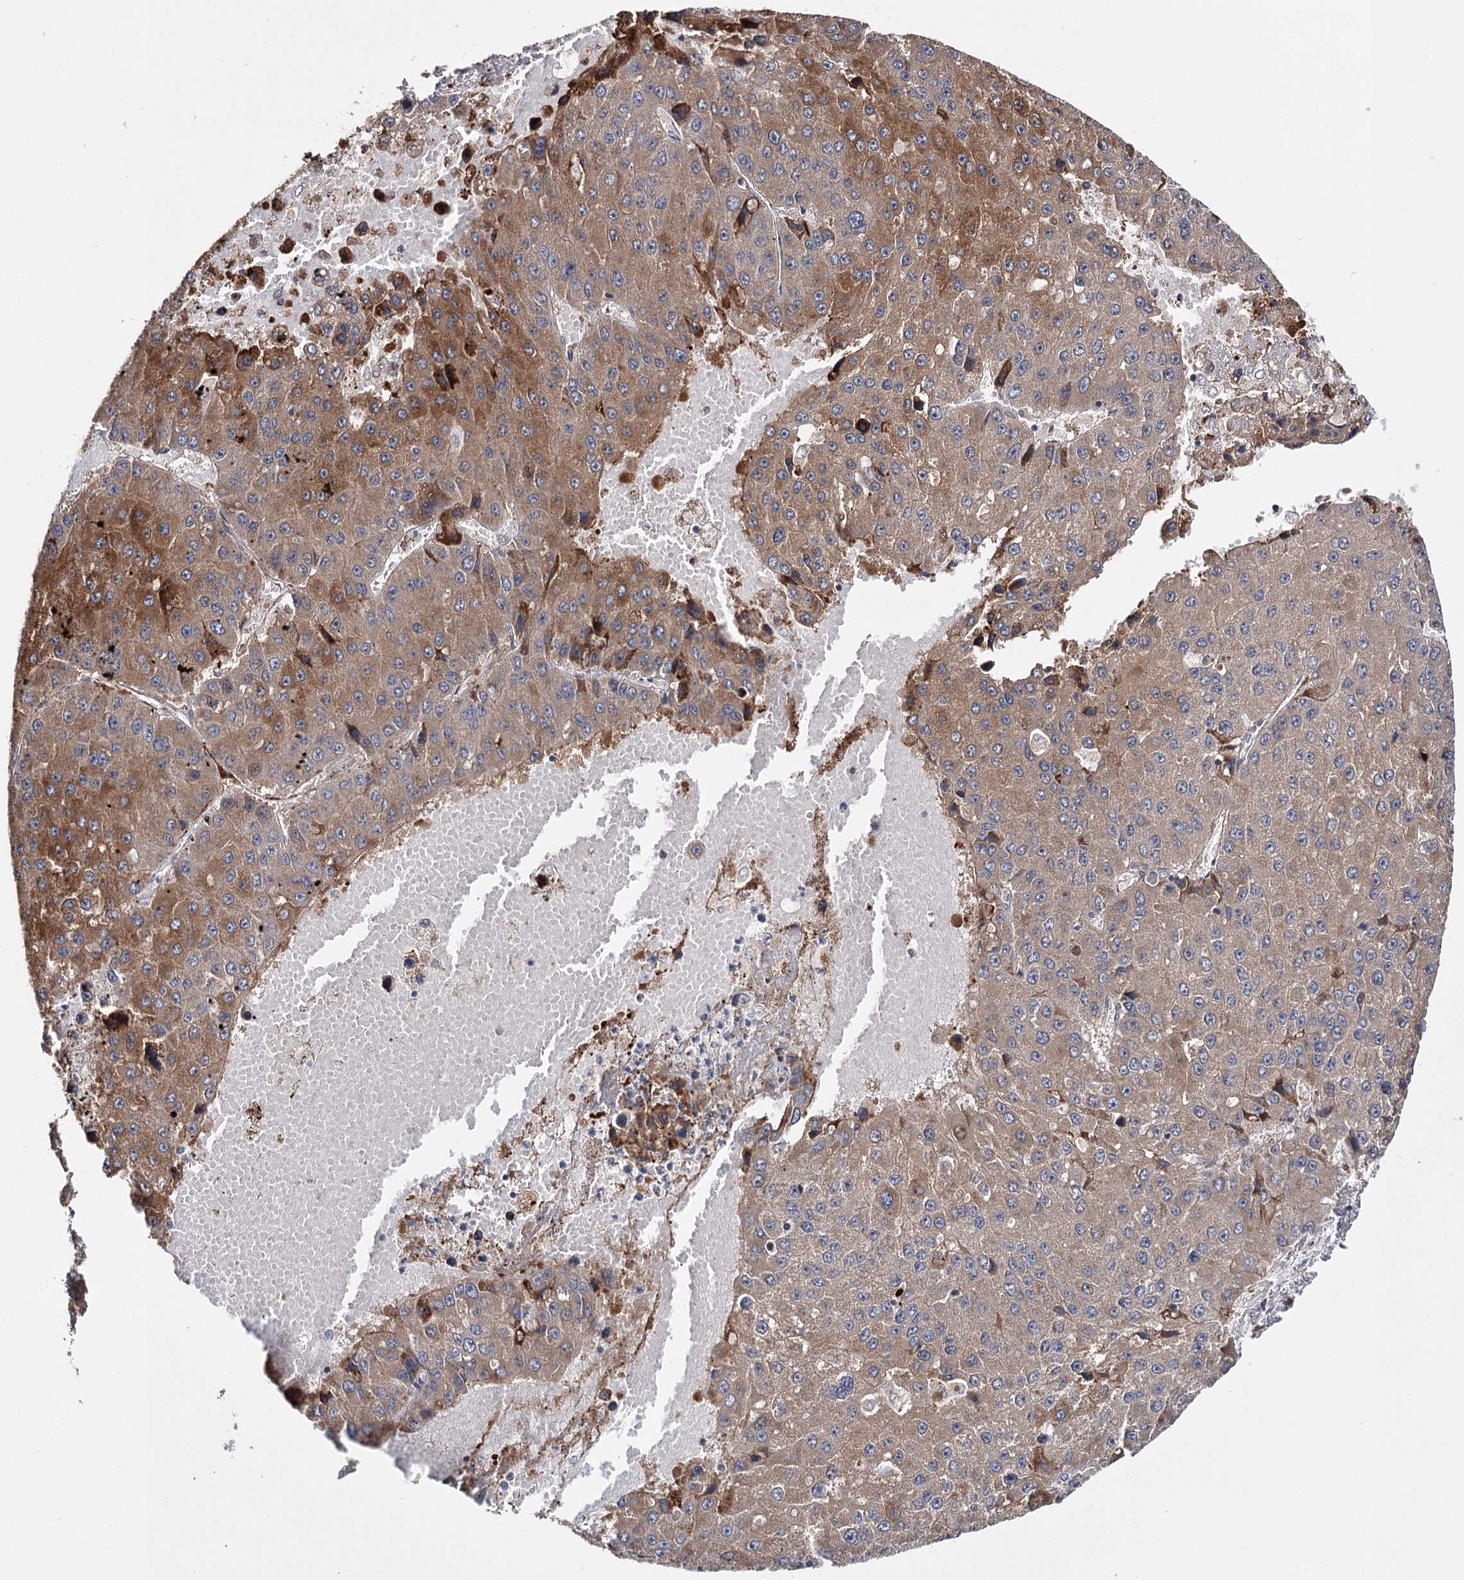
{"staining": {"intensity": "moderate", "quantity": ">75%", "location": "cytoplasmic/membranous"}, "tissue": "liver cancer", "cell_type": "Tumor cells", "image_type": "cancer", "snomed": [{"axis": "morphology", "description": "Carcinoma, Hepatocellular, NOS"}, {"axis": "topography", "description": "Liver"}], "caption": "Immunohistochemistry staining of liver cancer, which demonstrates medium levels of moderate cytoplasmic/membranous expression in about >75% of tumor cells indicating moderate cytoplasmic/membranous protein staining. The staining was performed using DAB (3,3'-diaminobenzidine) (brown) for protein detection and nuclei were counterstained in hematoxylin (blue).", "gene": "CFAP46", "patient": {"sex": "female", "age": 73}}